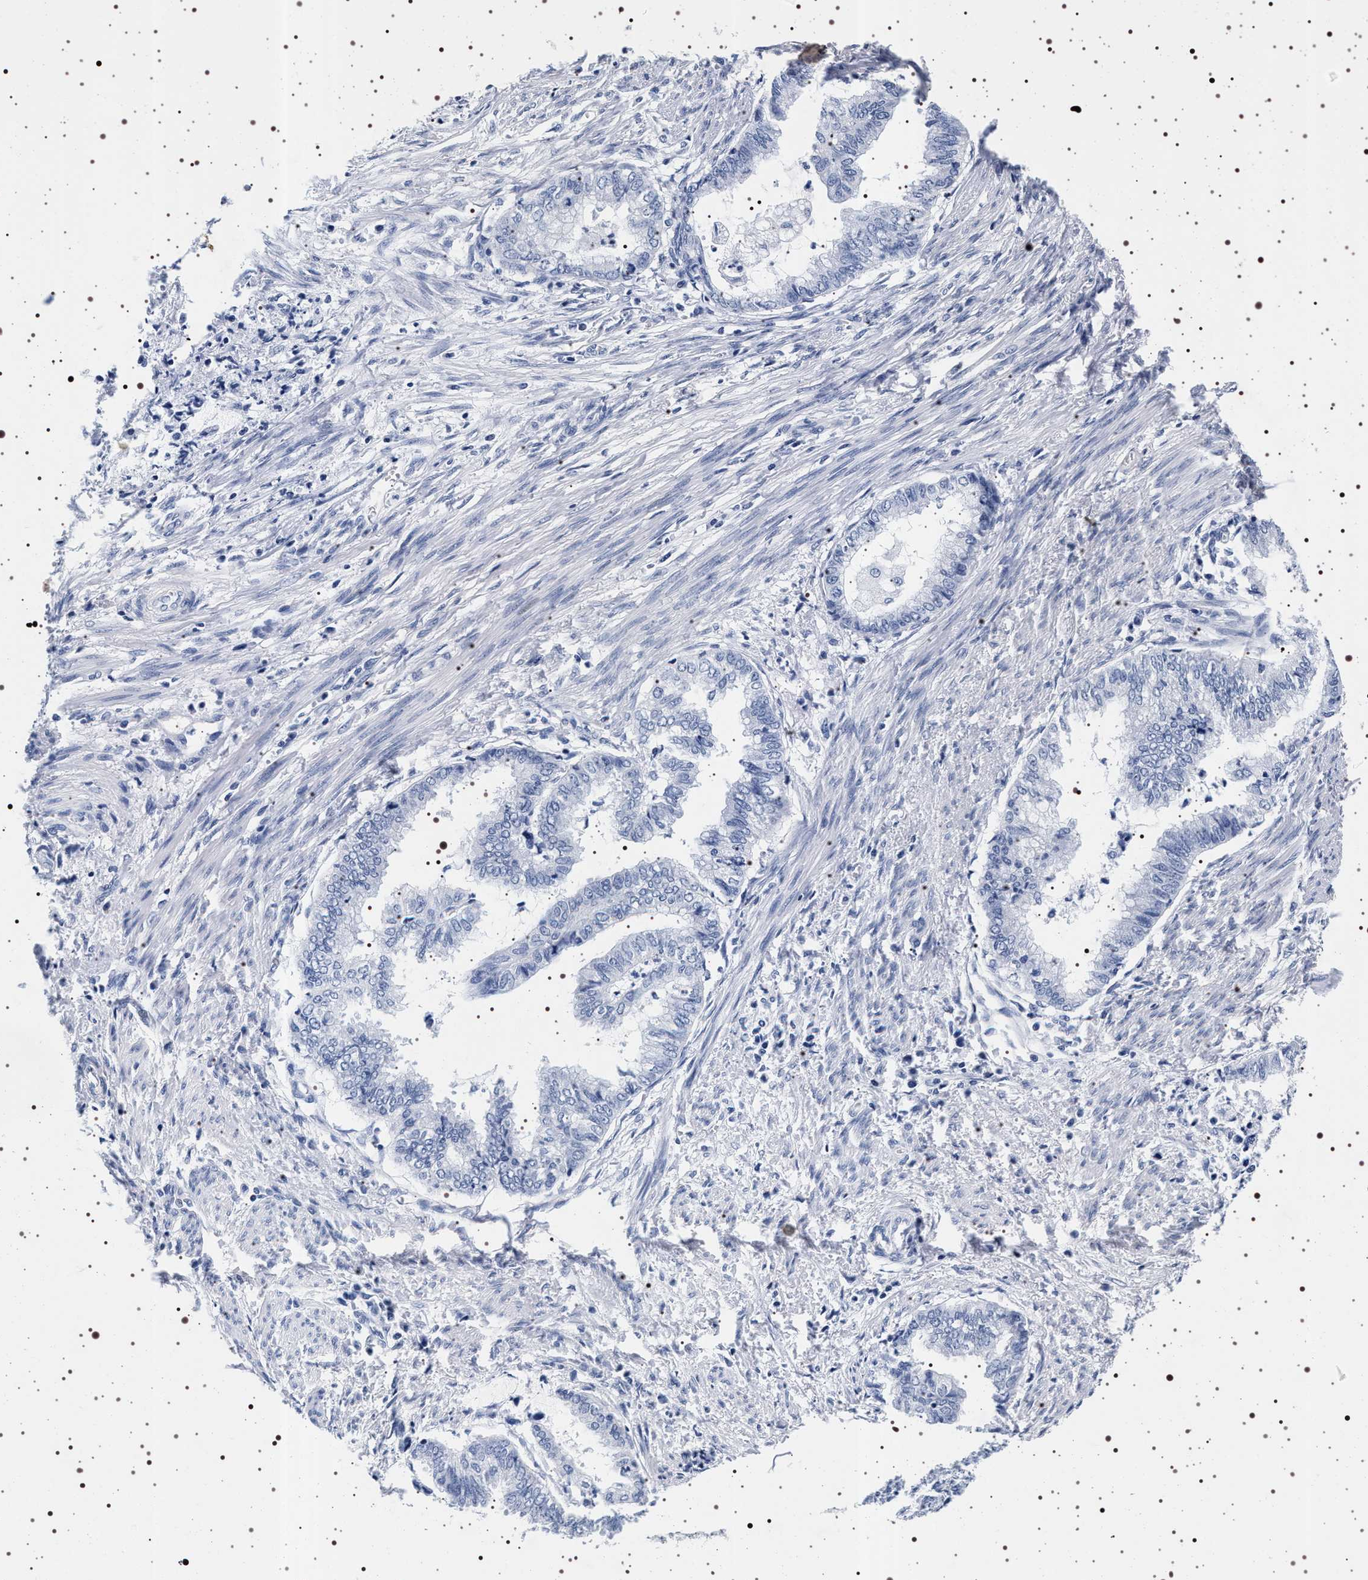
{"staining": {"intensity": "negative", "quantity": "none", "location": "none"}, "tissue": "endometrial cancer", "cell_type": "Tumor cells", "image_type": "cancer", "snomed": [{"axis": "morphology", "description": "Necrosis, NOS"}, {"axis": "morphology", "description": "Adenocarcinoma, NOS"}, {"axis": "topography", "description": "Endometrium"}], "caption": "Endometrial cancer was stained to show a protein in brown. There is no significant expression in tumor cells. (DAB (3,3'-diaminobenzidine) immunohistochemistry (IHC), high magnification).", "gene": "SYN1", "patient": {"sex": "female", "age": 79}}